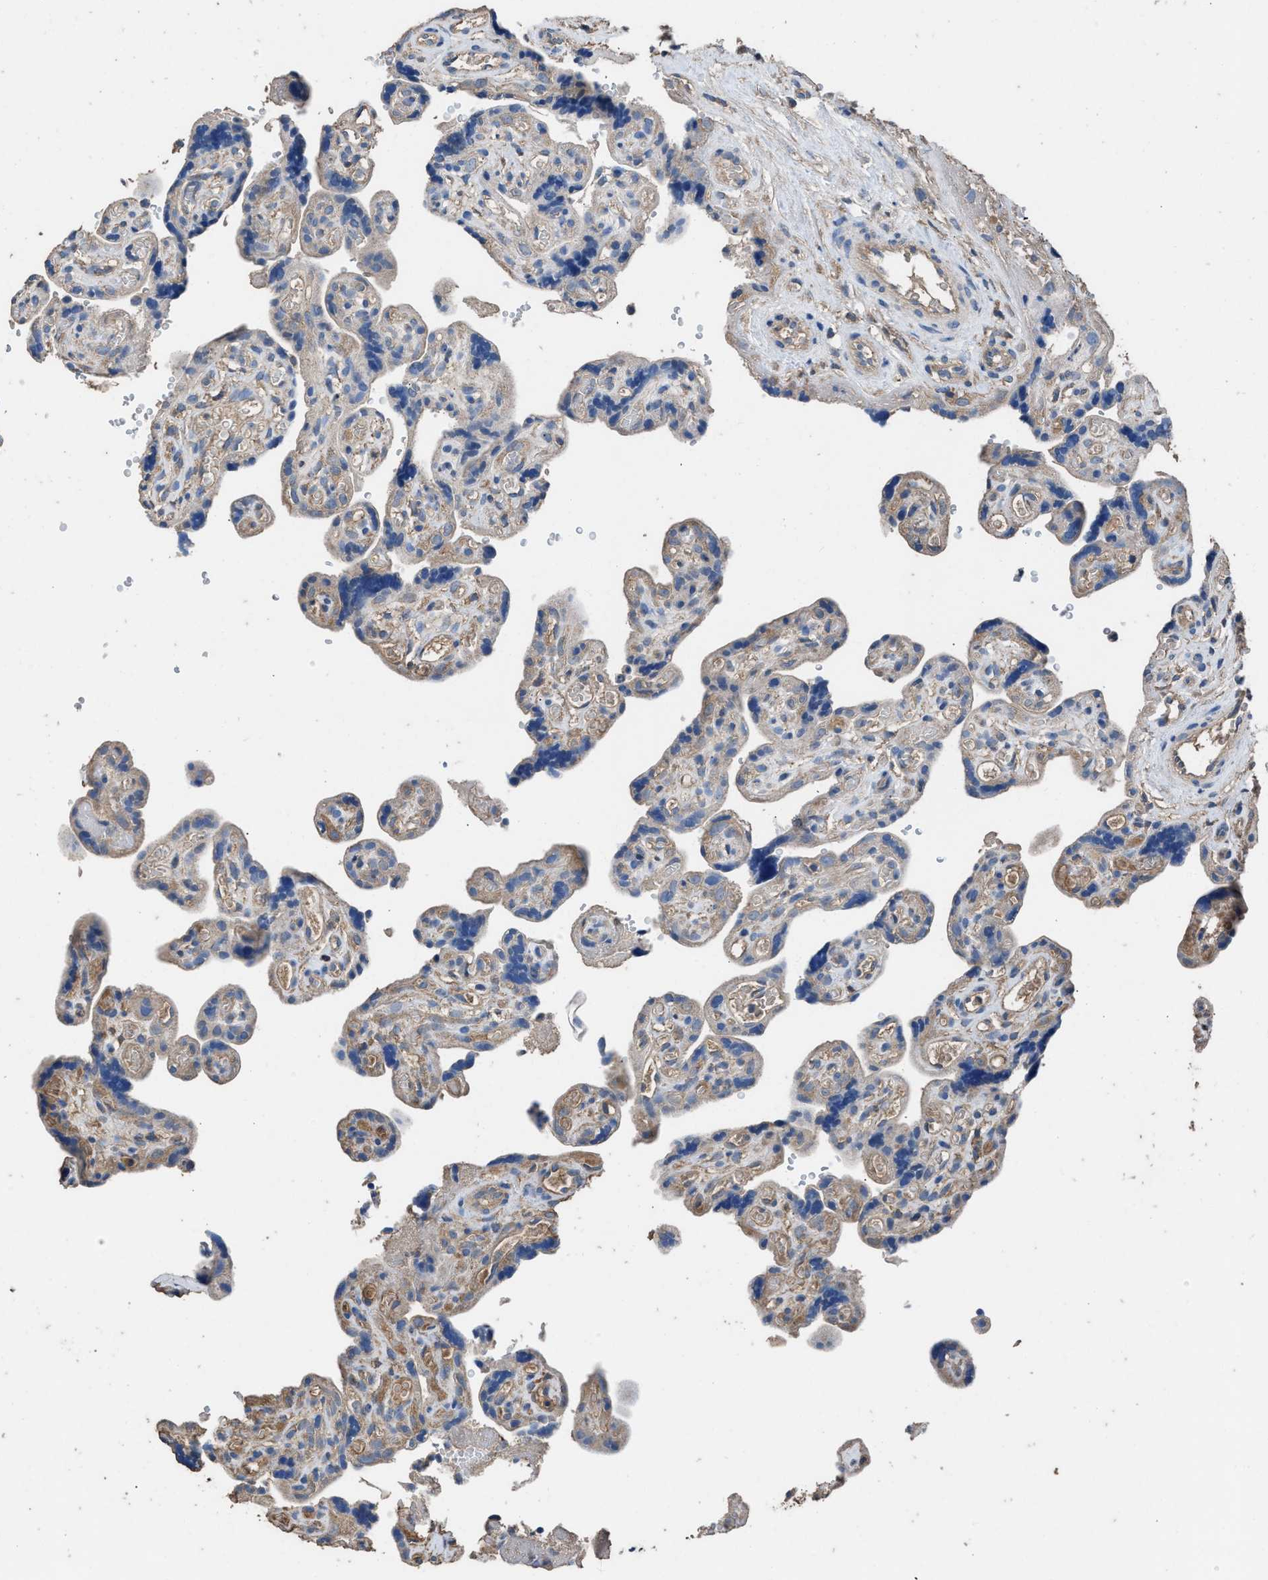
{"staining": {"intensity": "weak", "quantity": ">75%", "location": "cytoplasmic/membranous"}, "tissue": "placenta", "cell_type": "Decidual cells", "image_type": "normal", "snomed": [{"axis": "morphology", "description": "Normal tissue, NOS"}, {"axis": "topography", "description": "Placenta"}], "caption": "Immunohistochemistry micrograph of normal placenta: human placenta stained using IHC demonstrates low levels of weak protein expression localized specifically in the cytoplasmic/membranous of decidual cells, appearing as a cytoplasmic/membranous brown color.", "gene": "ITSN1", "patient": {"sex": "female", "age": 30}}